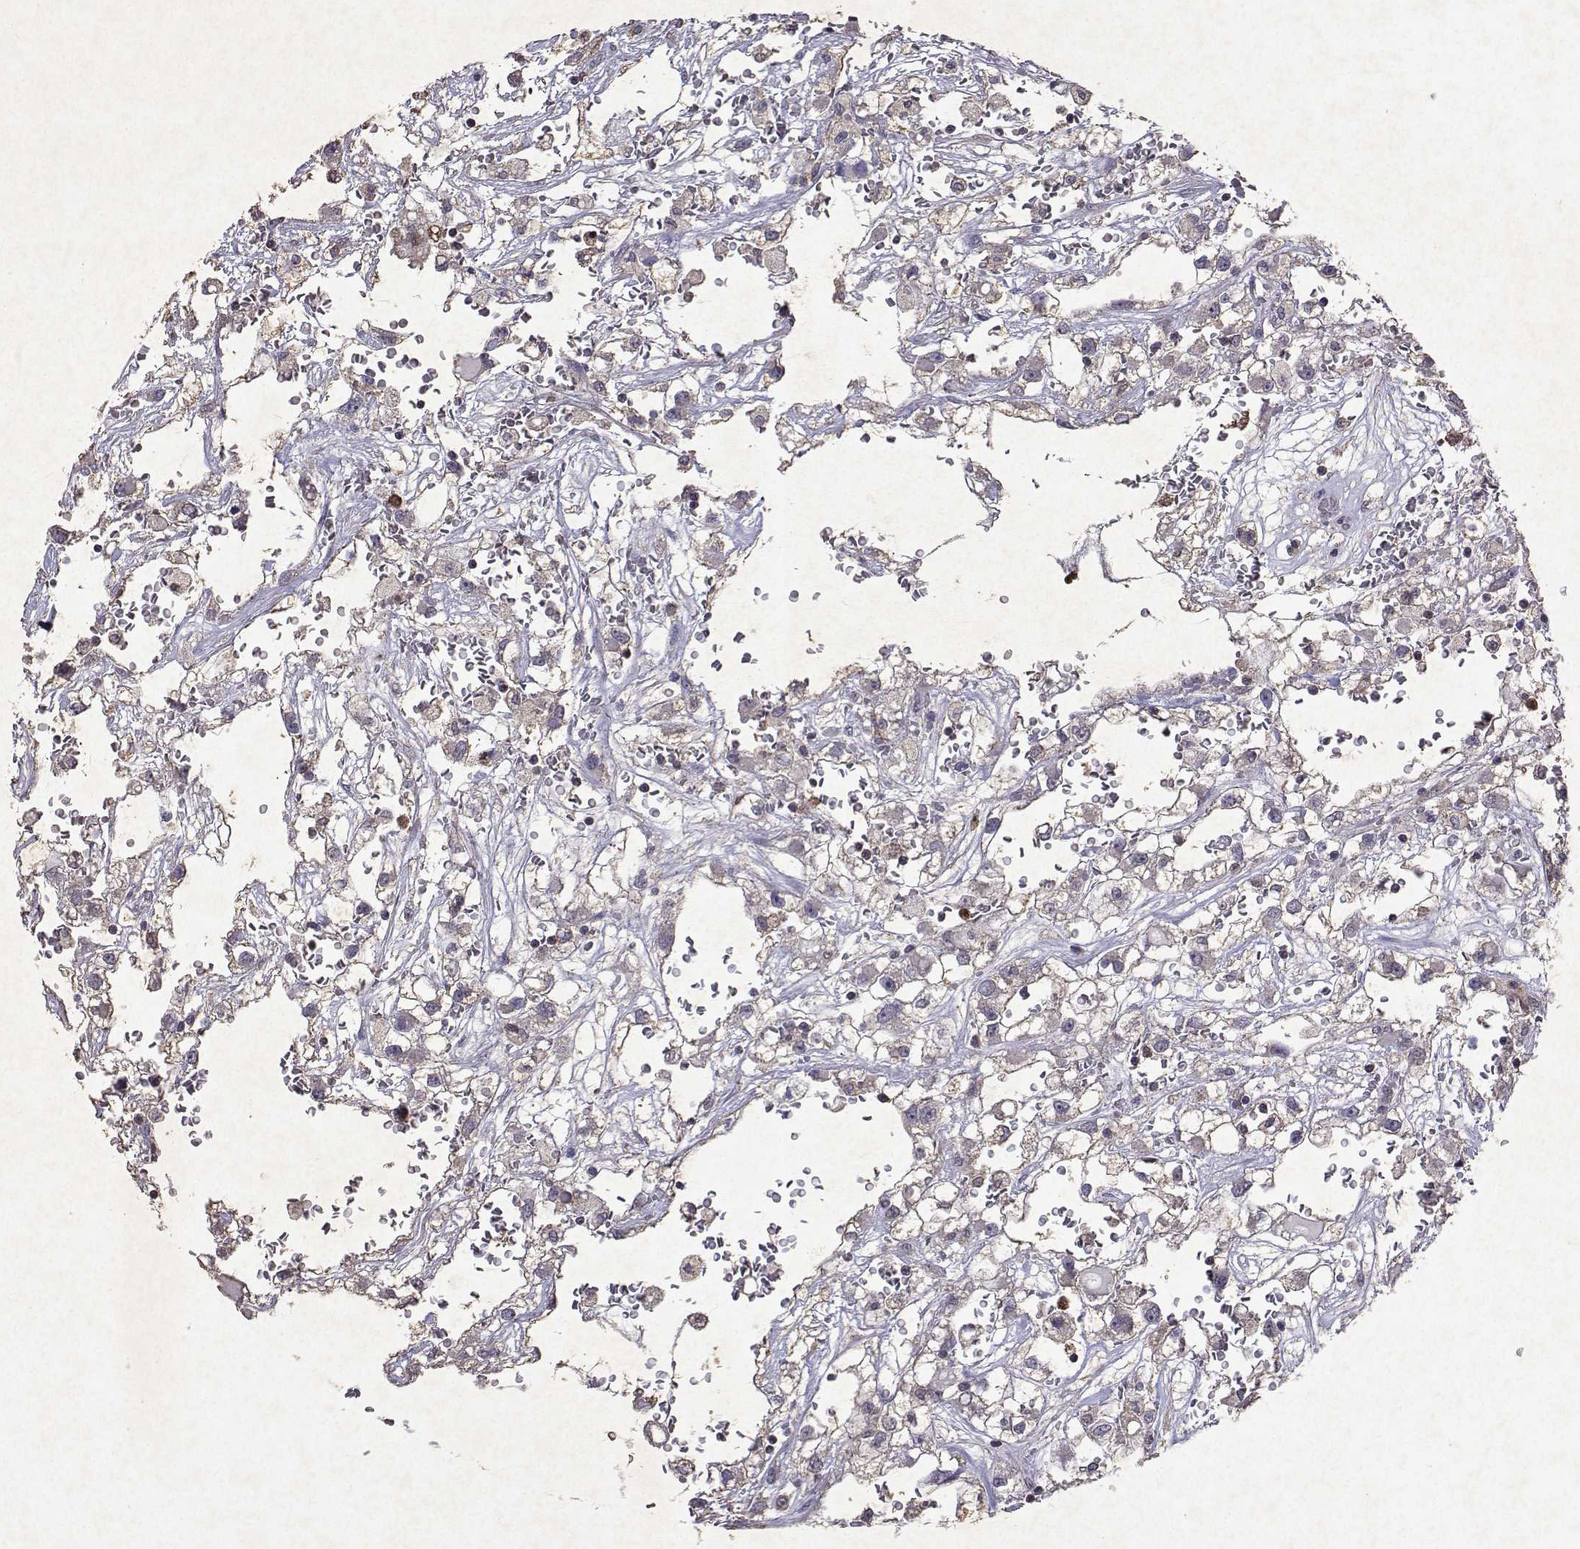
{"staining": {"intensity": "negative", "quantity": "none", "location": "none"}, "tissue": "renal cancer", "cell_type": "Tumor cells", "image_type": "cancer", "snomed": [{"axis": "morphology", "description": "Adenocarcinoma, NOS"}, {"axis": "topography", "description": "Kidney"}], "caption": "High power microscopy histopathology image of an immunohistochemistry image of renal cancer, revealing no significant expression in tumor cells.", "gene": "APAF1", "patient": {"sex": "male", "age": 59}}